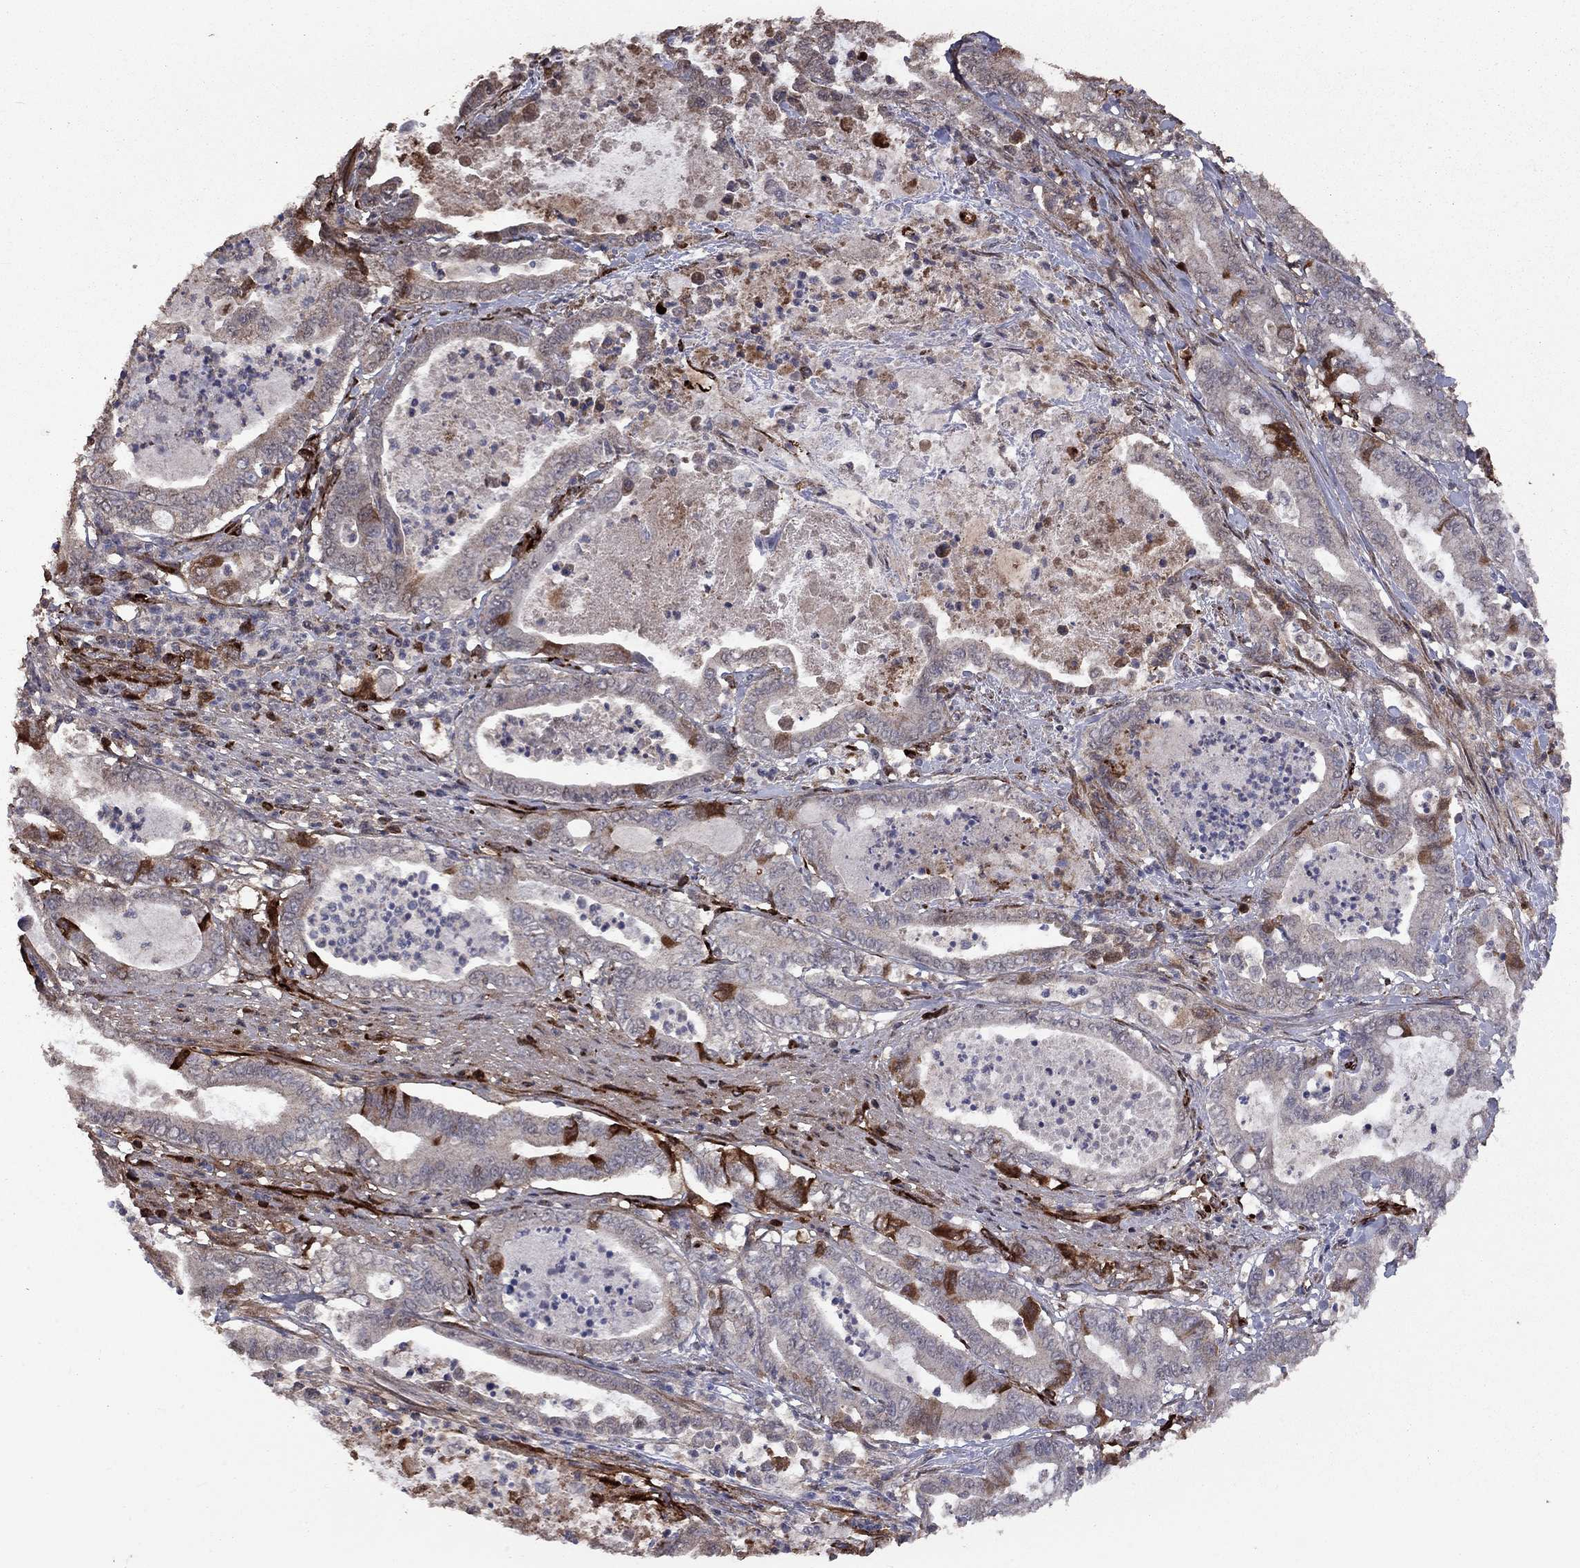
{"staining": {"intensity": "strong", "quantity": "<25%", "location": "cytoplasmic/membranous"}, "tissue": "pancreatic cancer", "cell_type": "Tumor cells", "image_type": "cancer", "snomed": [{"axis": "morphology", "description": "Adenocarcinoma, NOS"}, {"axis": "topography", "description": "Pancreas"}], "caption": "Protein staining demonstrates strong cytoplasmic/membranous expression in approximately <25% of tumor cells in adenocarcinoma (pancreatic). Nuclei are stained in blue.", "gene": "COL18A1", "patient": {"sex": "male", "age": 71}}